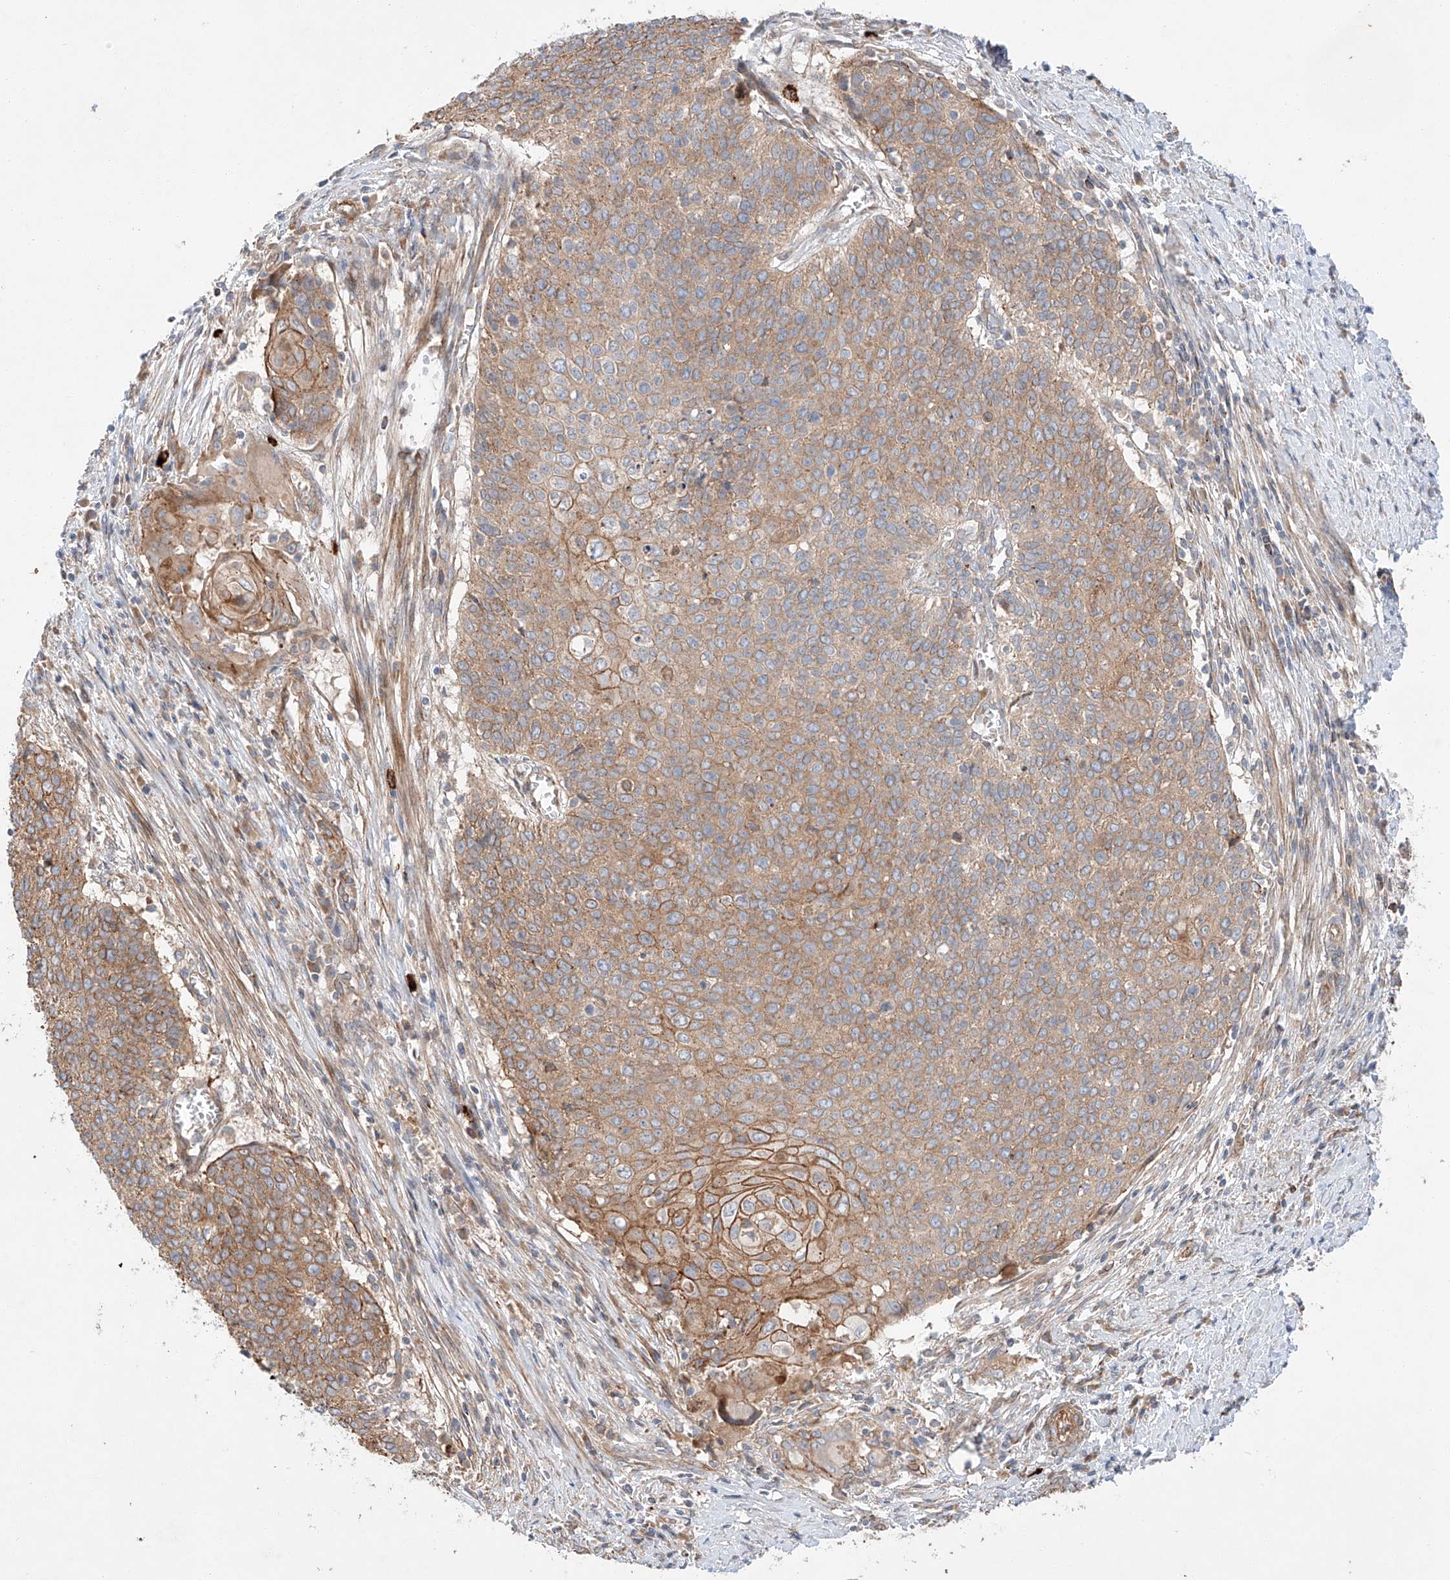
{"staining": {"intensity": "moderate", "quantity": ">75%", "location": "cytoplasmic/membranous"}, "tissue": "cervical cancer", "cell_type": "Tumor cells", "image_type": "cancer", "snomed": [{"axis": "morphology", "description": "Squamous cell carcinoma, NOS"}, {"axis": "topography", "description": "Cervix"}], "caption": "Tumor cells display medium levels of moderate cytoplasmic/membranous expression in approximately >75% of cells in cervical squamous cell carcinoma.", "gene": "MINDY4", "patient": {"sex": "female", "age": 39}}